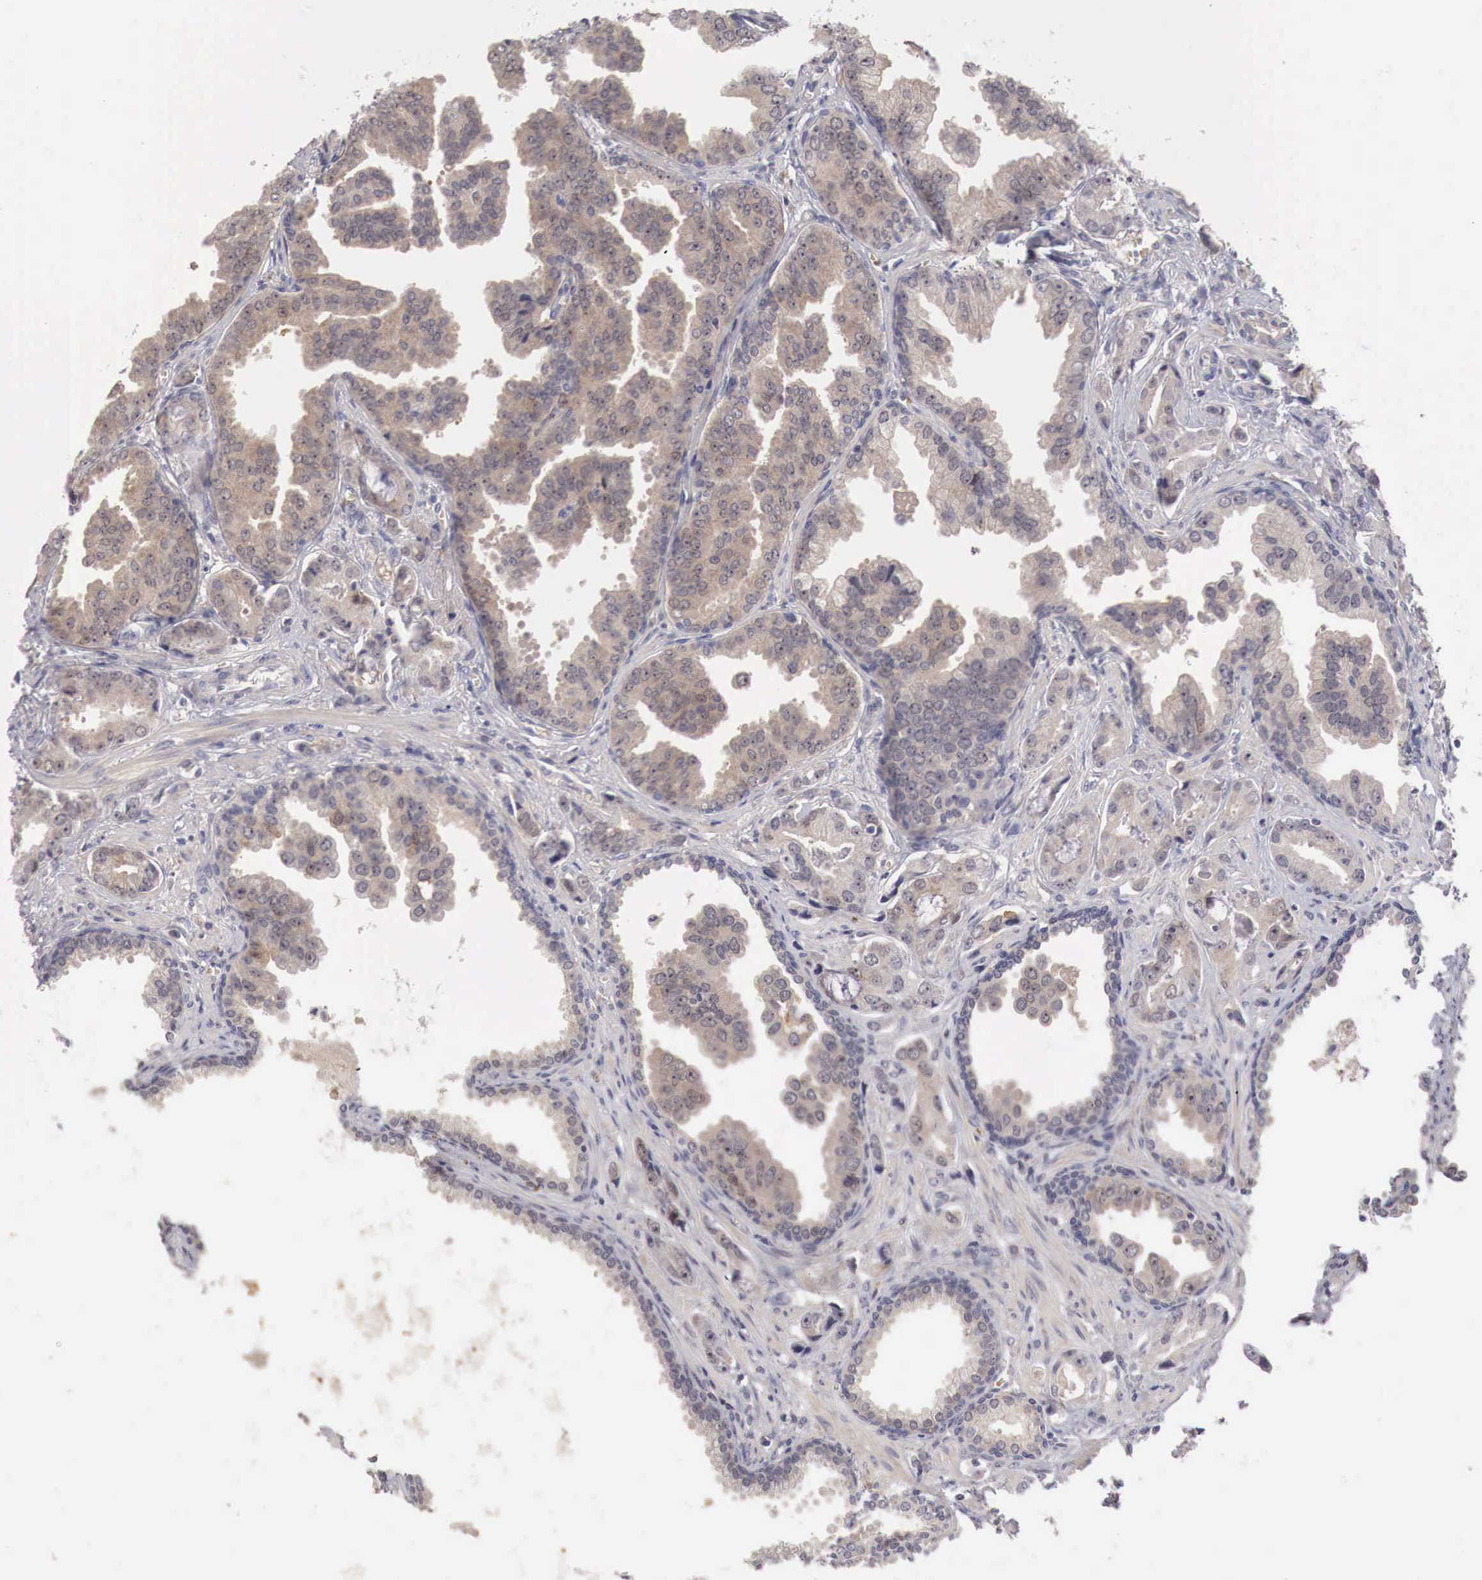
{"staining": {"intensity": "moderate", "quantity": "25%-75%", "location": "cytoplasmic/membranous"}, "tissue": "prostate cancer", "cell_type": "Tumor cells", "image_type": "cancer", "snomed": [{"axis": "morphology", "description": "Adenocarcinoma, Low grade"}, {"axis": "topography", "description": "Prostate"}], "caption": "Prostate adenocarcinoma (low-grade) stained for a protein (brown) shows moderate cytoplasmic/membranous positive positivity in about 25%-75% of tumor cells.", "gene": "GATA1", "patient": {"sex": "male", "age": 65}}